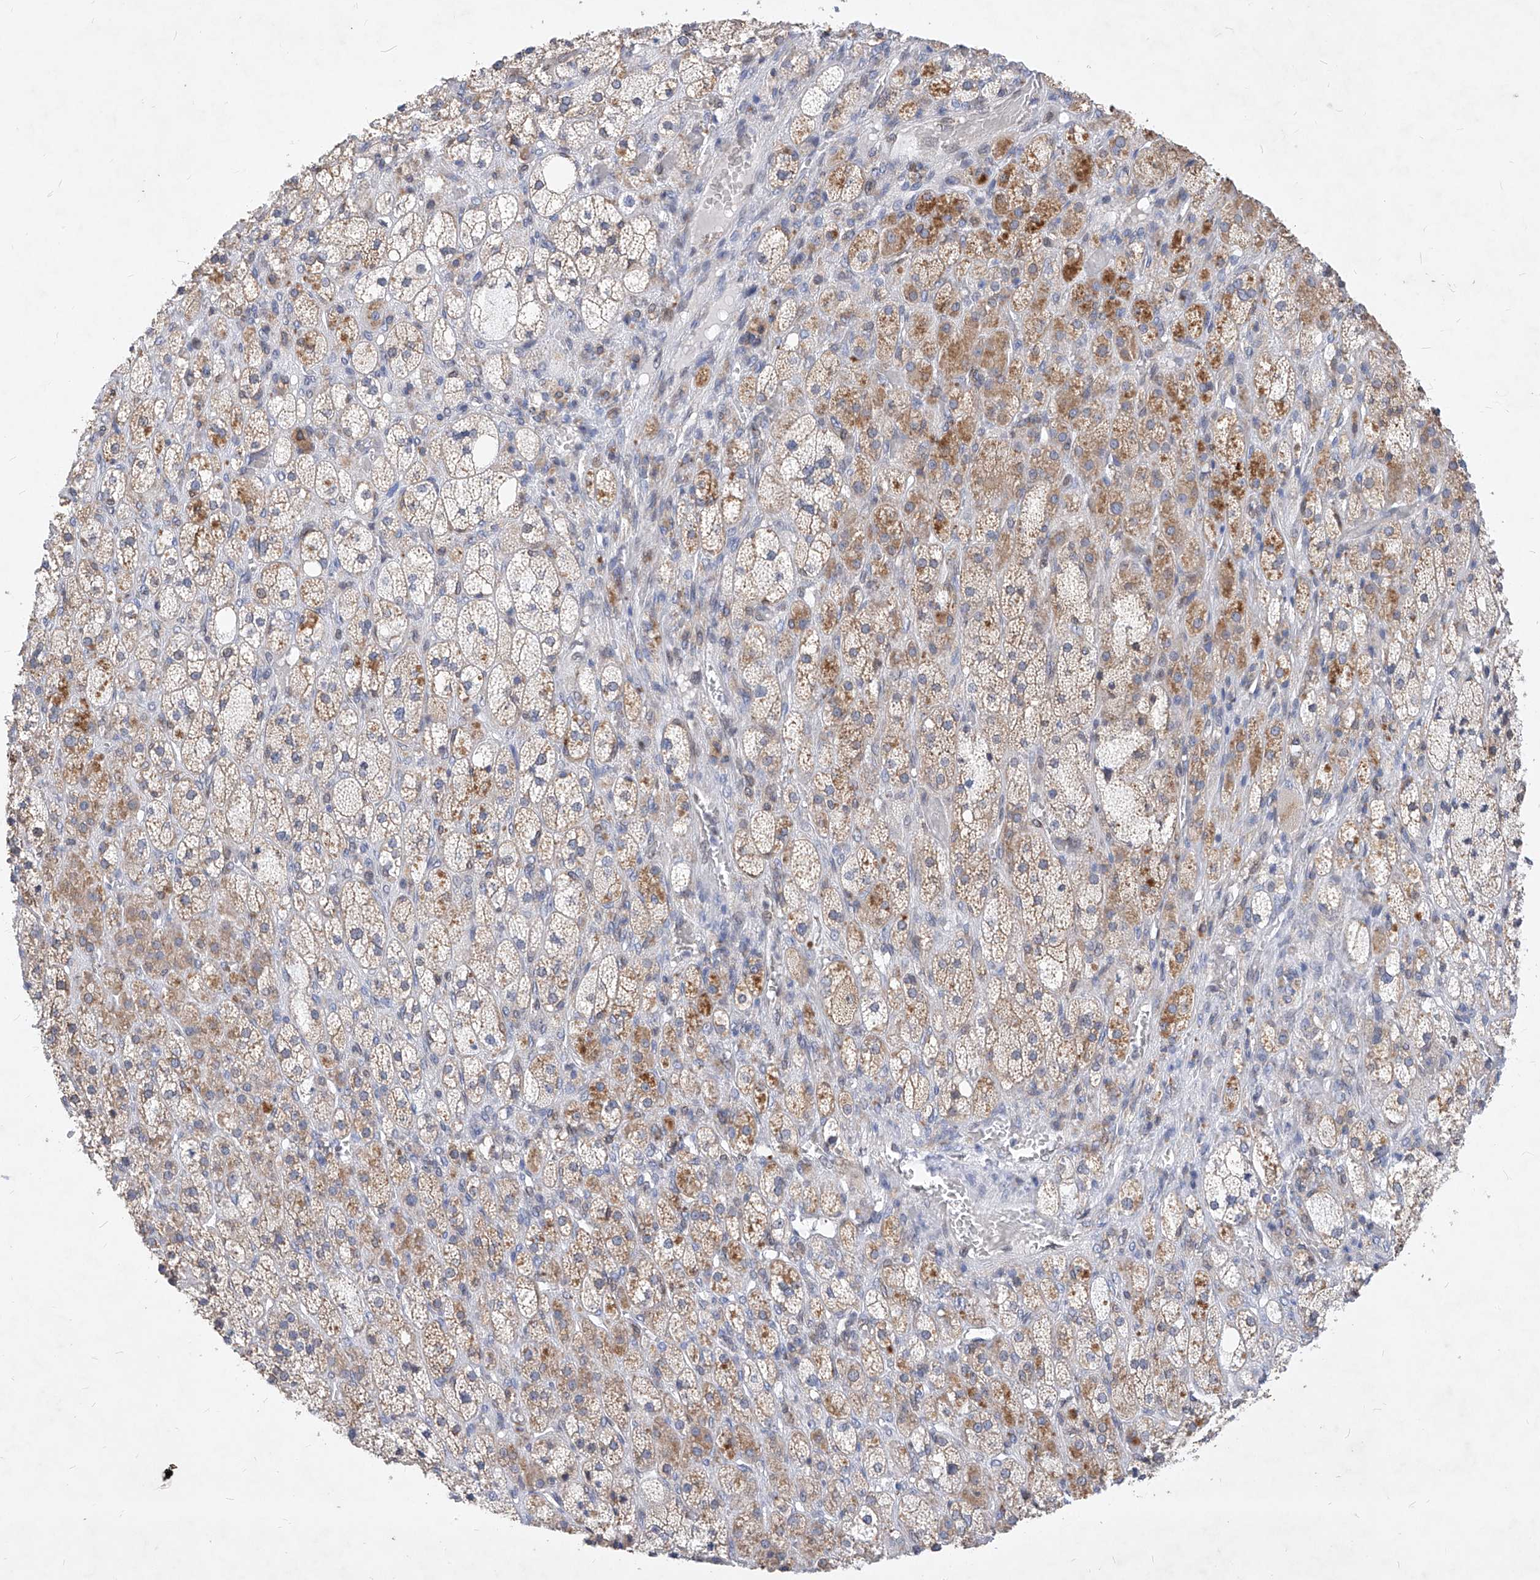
{"staining": {"intensity": "weak", "quantity": "25%-75%", "location": "cytoplasmic/membranous"}, "tissue": "adrenal gland", "cell_type": "Glandular cells", "image_type": "normal", "snomed": [{"axis": "morphology", "description": "Normal tissue, NOS"}, {"axis": "topography", "description": "Adrenal gland"}], "caption": "Adrenal gland was stained to show a protein in brown. There is low levels of weak cytoplasmic/membranous expression in approximately 25%-75% of glandular cells. Using DAB (brown) and hematoxylin (blue) stains, captured at high magnification using brightfield microscopy.", "gene": "MX2", "patient": {"sex": "male", "age": 61}}